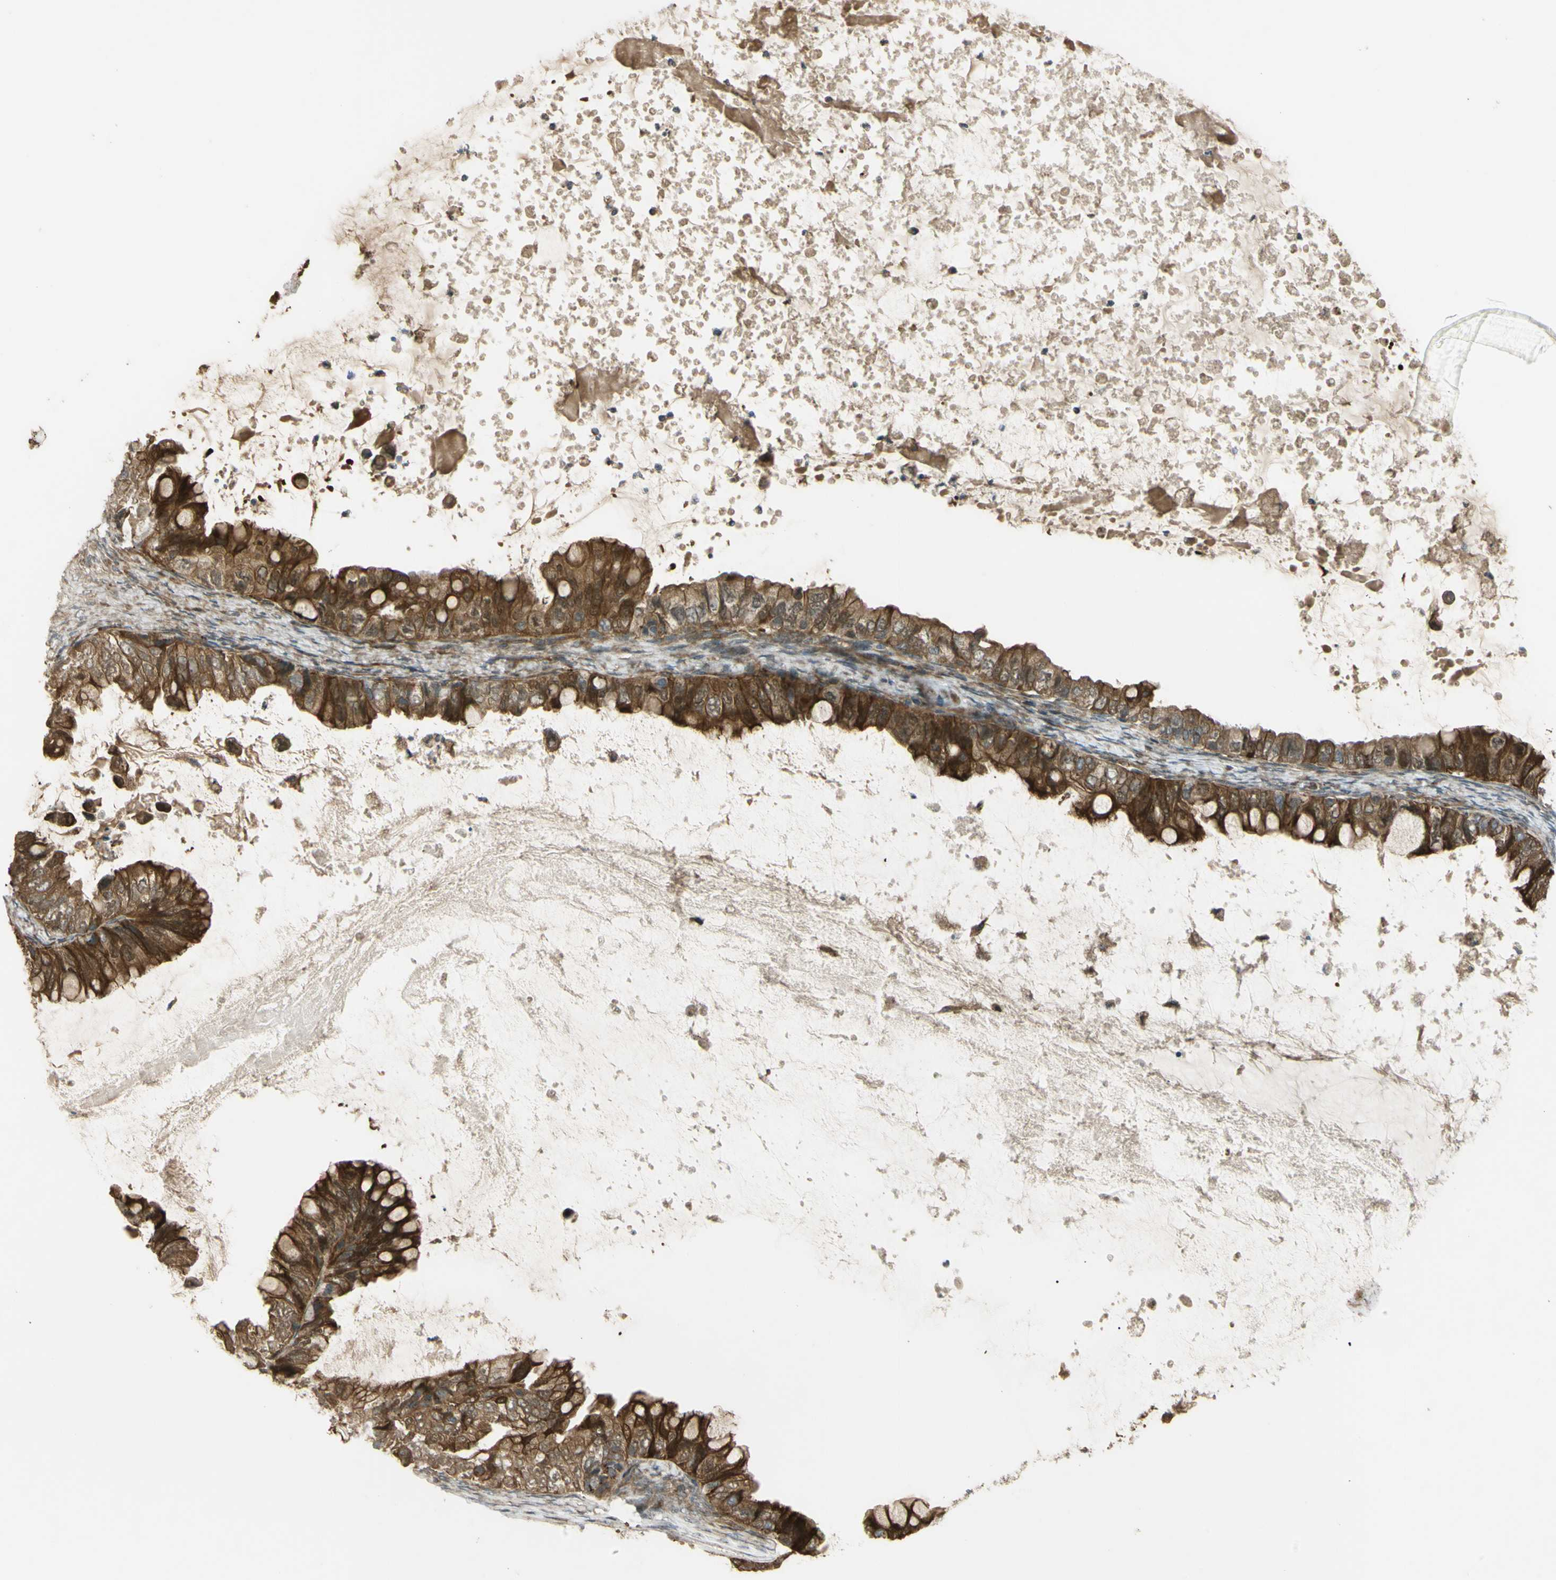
{"staining": {"intensity": "strong", "quantity": ">75%", "location": "cytoplasmic/membranous"}, "tissue": "ovarian cancer", "cell_type": "Tumor cells", "image_type": "cancer", "snomed": [{"axis": "morphology", "description": "Cystadenocarcinoma, mucinous, NOS"}, {"axis": "topography", "description": "Ovary"}], "caption": "Immunohistochemistry photomicrograph of neoplastic tissue: ovarian cancer (mucinous cystadenocarcinoma) stained using immunohistochemistry (IHC) displays high levels of strong protein expression localized specifically in the cytoplasmic/membranous of tumor cells, appearing as a cytoplasmic/membranous brown color.", "gene": "FLII", "patient": {"sex": "female", "age": 80}}